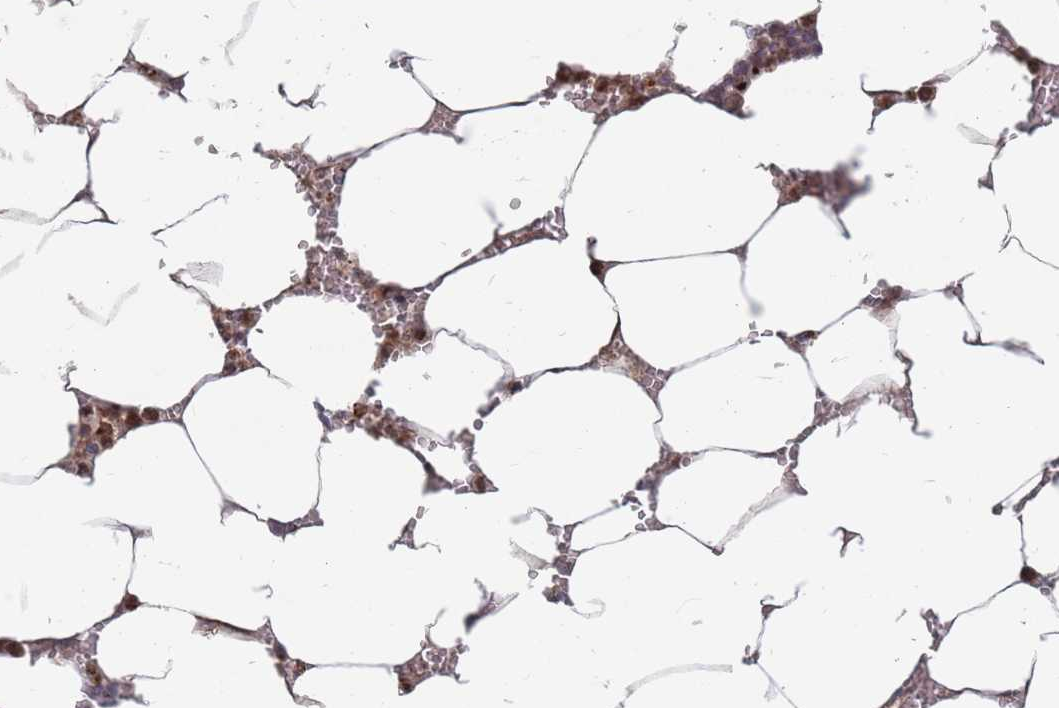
{"staining": {"intensity": "moderate", "quantity": ">75%", "location": "cytoplasmic/membranous"}, "tissue": "bone marrow", "cell_type": "Hematopoietic cells", "image_type": "normal", "snomed": [{"axis": "morphology", "description": "Normal tissue, NOS"}, {"axis": "topography", "description": "Bone marrow"}], "caption": "Protein staining by immunohistochemistry (IHC) displays moderate cytoplasmic/membranous positivity in about >75% of hematopoietic cells in normal bone marrow. The staining was performed using DAB (3,3'-diaminobenzidine), with brown indicating positive protein expression. Nuclei are stained blue with hematoxylin.", "gene": "FMO4", "patient": {"sex": "male", "age": 70}}